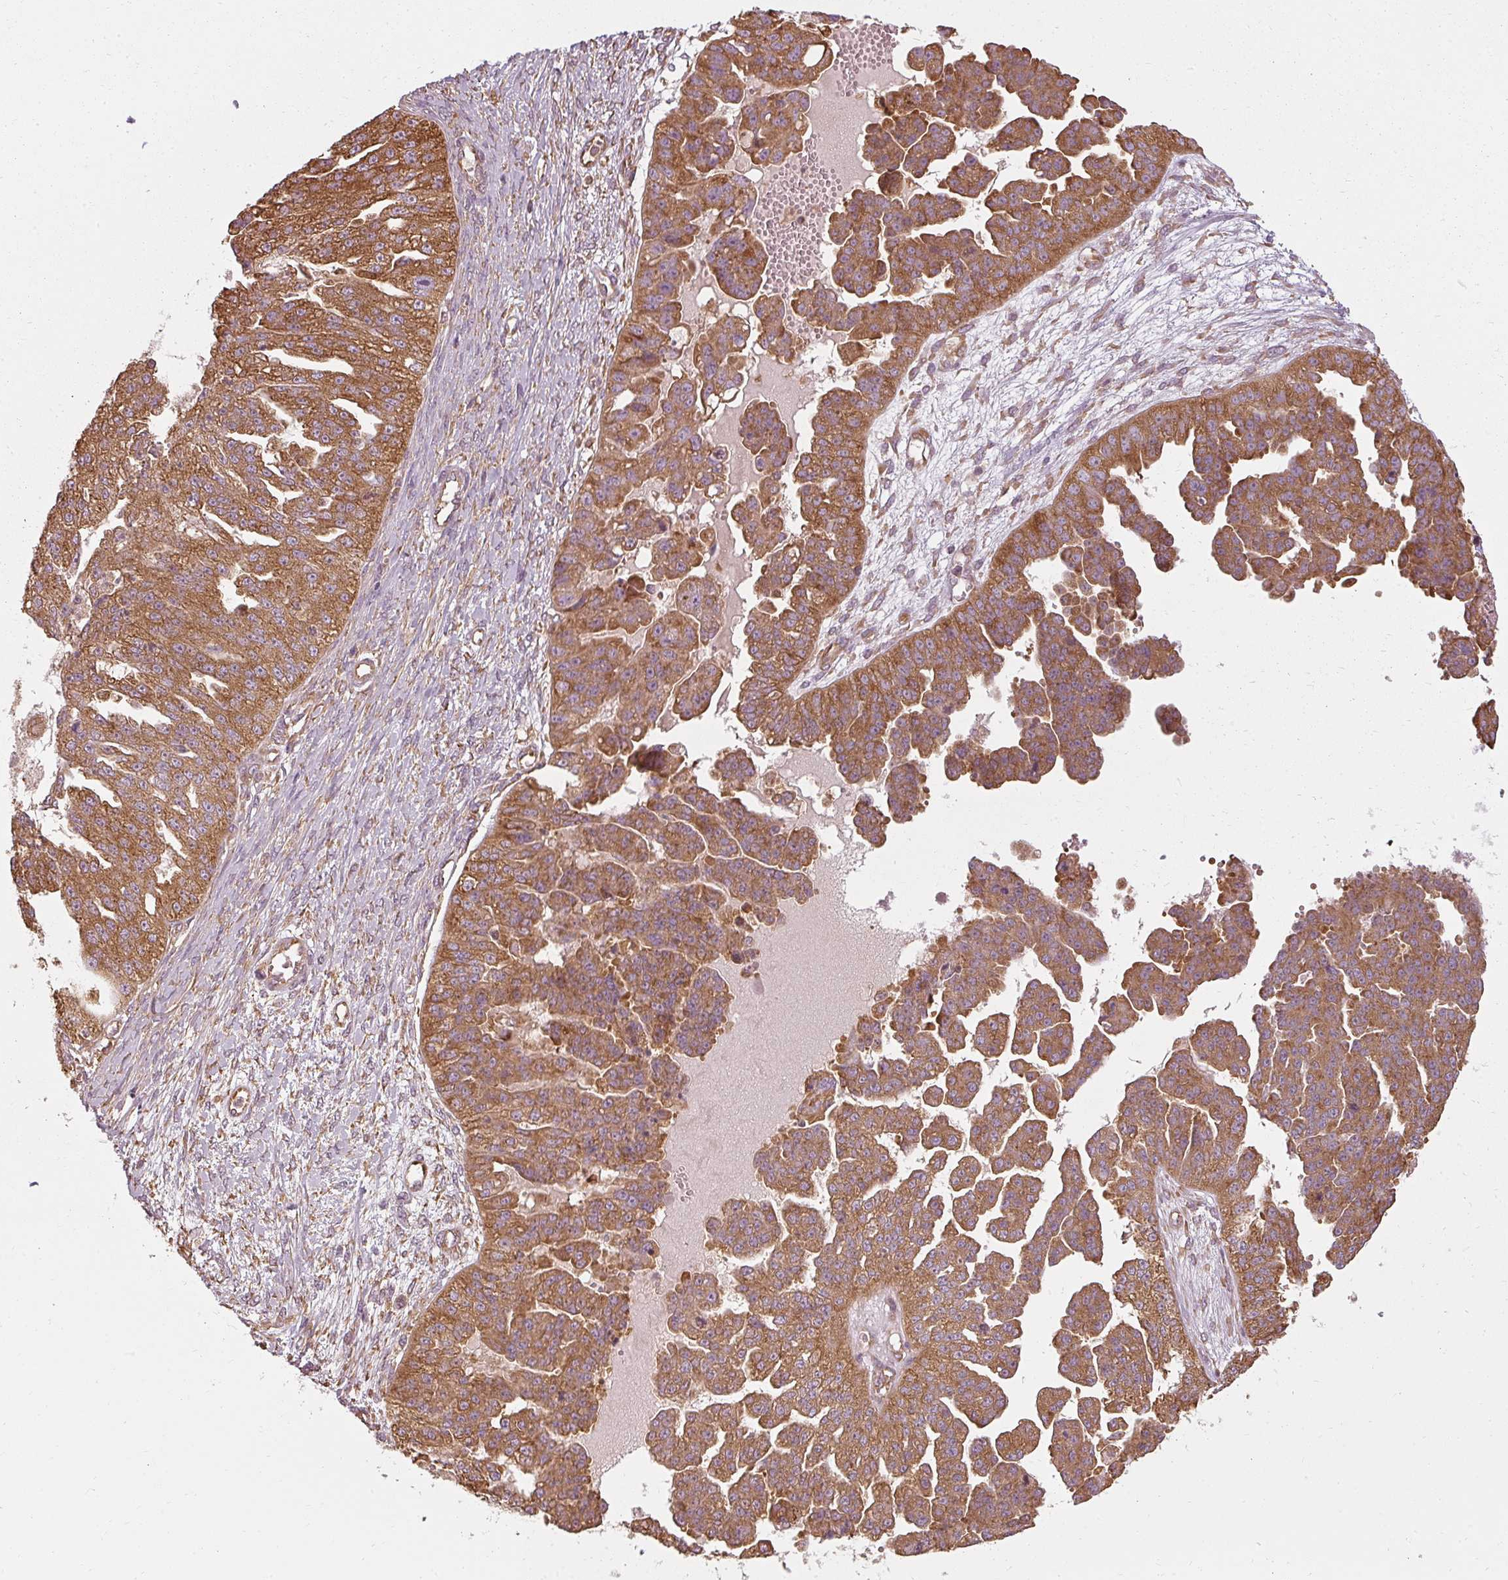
{"staining": {"intensity": "strong", "quantity": ">75%", "location": "cytoplasmic/membranous"}, "tissue": "ovarian cancer", "cell_type": "Tumor cells", "image_type": "cancer", "snomed": [{"axis": "morphology", "description": "Cystadenocarcinoma, serous, NOS"}, {"axis": "topography", "description": "Ovary"}], "caption": "Immunohistochemistry (IHC) (DAB) staining of human ovarian cancer (serous cystadenocarcinoma) reveals strong cytoplasmic/membranous protein positivity in approximately >75% of tumor cells.", "gene": "RPL24", "patient": {"sex": "female", "age": 58}}